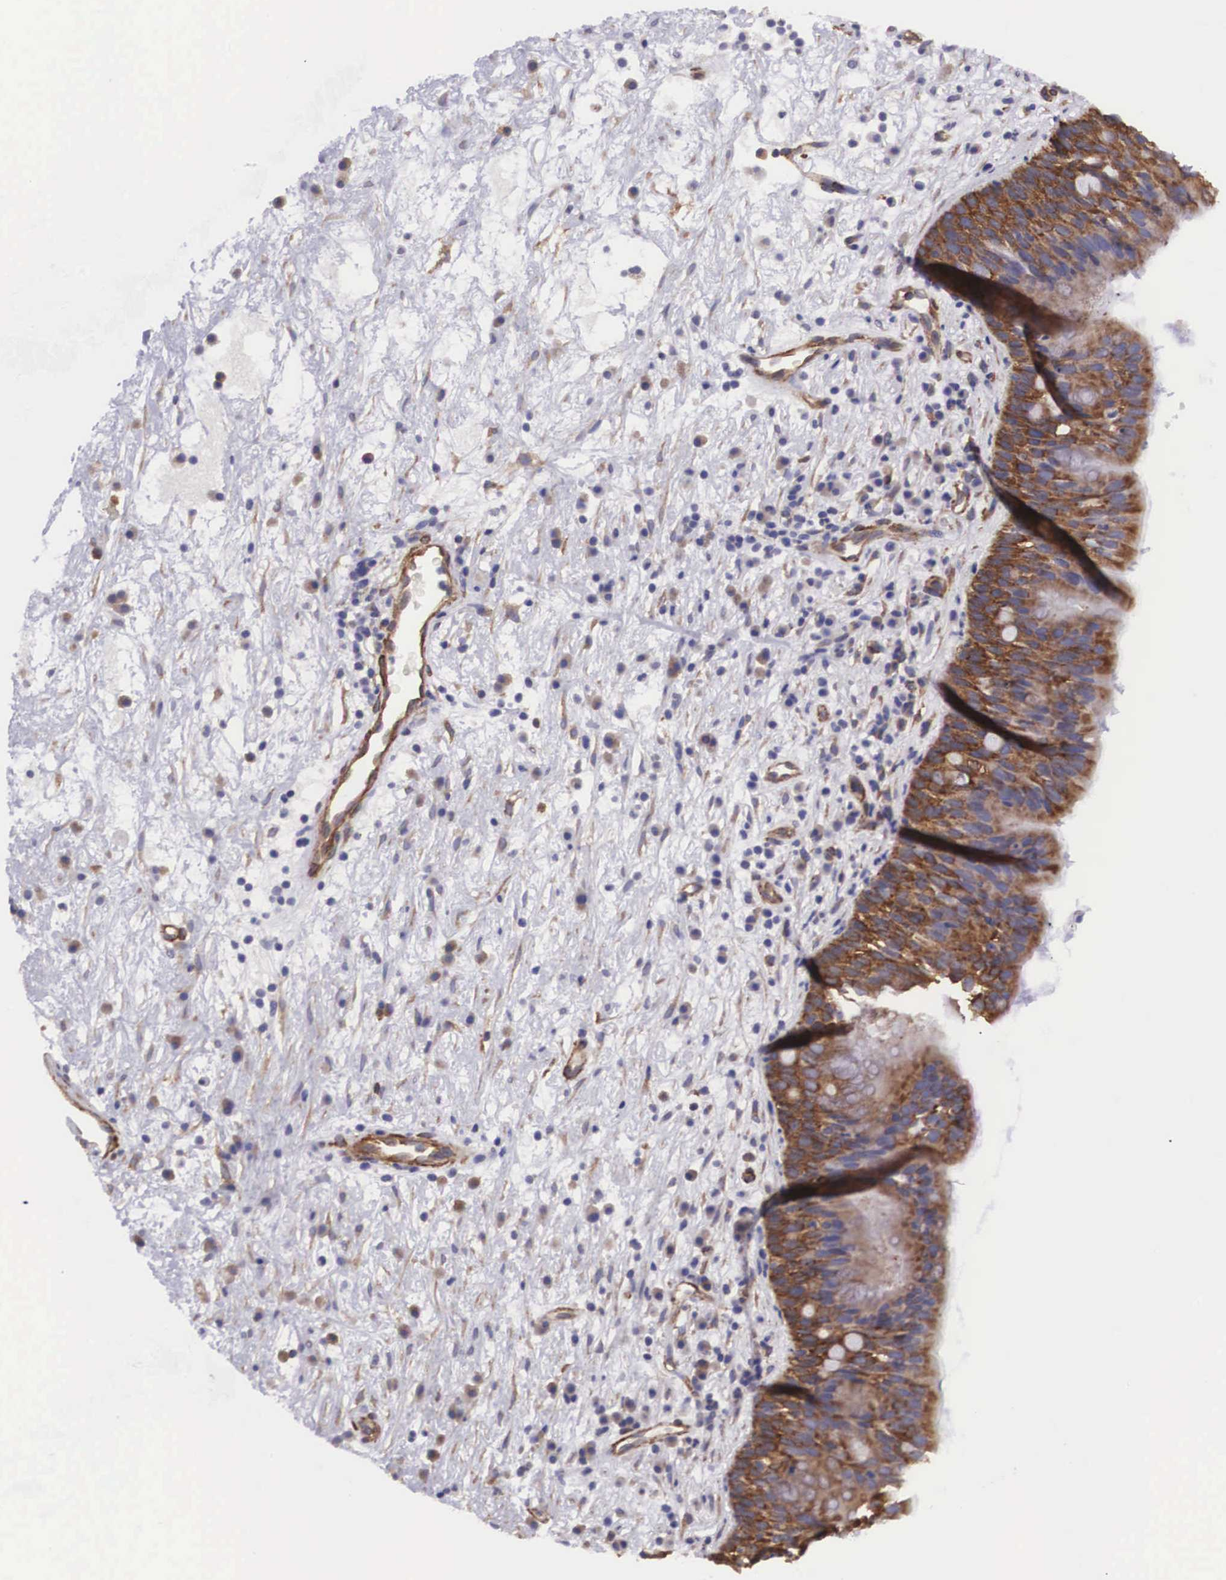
{"staining": {"intensity": "strong", "quantity": ">75%", "location": "cytoplasmic/membranous"}, "tissue": "nasopharynx", "cell_type": "Respiratory epithelial cells", "image_type": "normal", "snomed": [{"axis": "morphology", "description": "Normal tissue, NOS"}, {"axis": "topography", "description": "Nasopharynx"}], "caption": "IHC histopathology image of normal nasopharynx: human nasopharynx stained using immunohistochemistry (IHC) reveals high levels of strong protein expression localized specifically in the cytoplasmic/membranous of respiratory epithelial cells, appearing as a cytoplasmic/membranous brown color.", "gene": "BCAR1", "patient": {"sex": "male", "age": 13}}